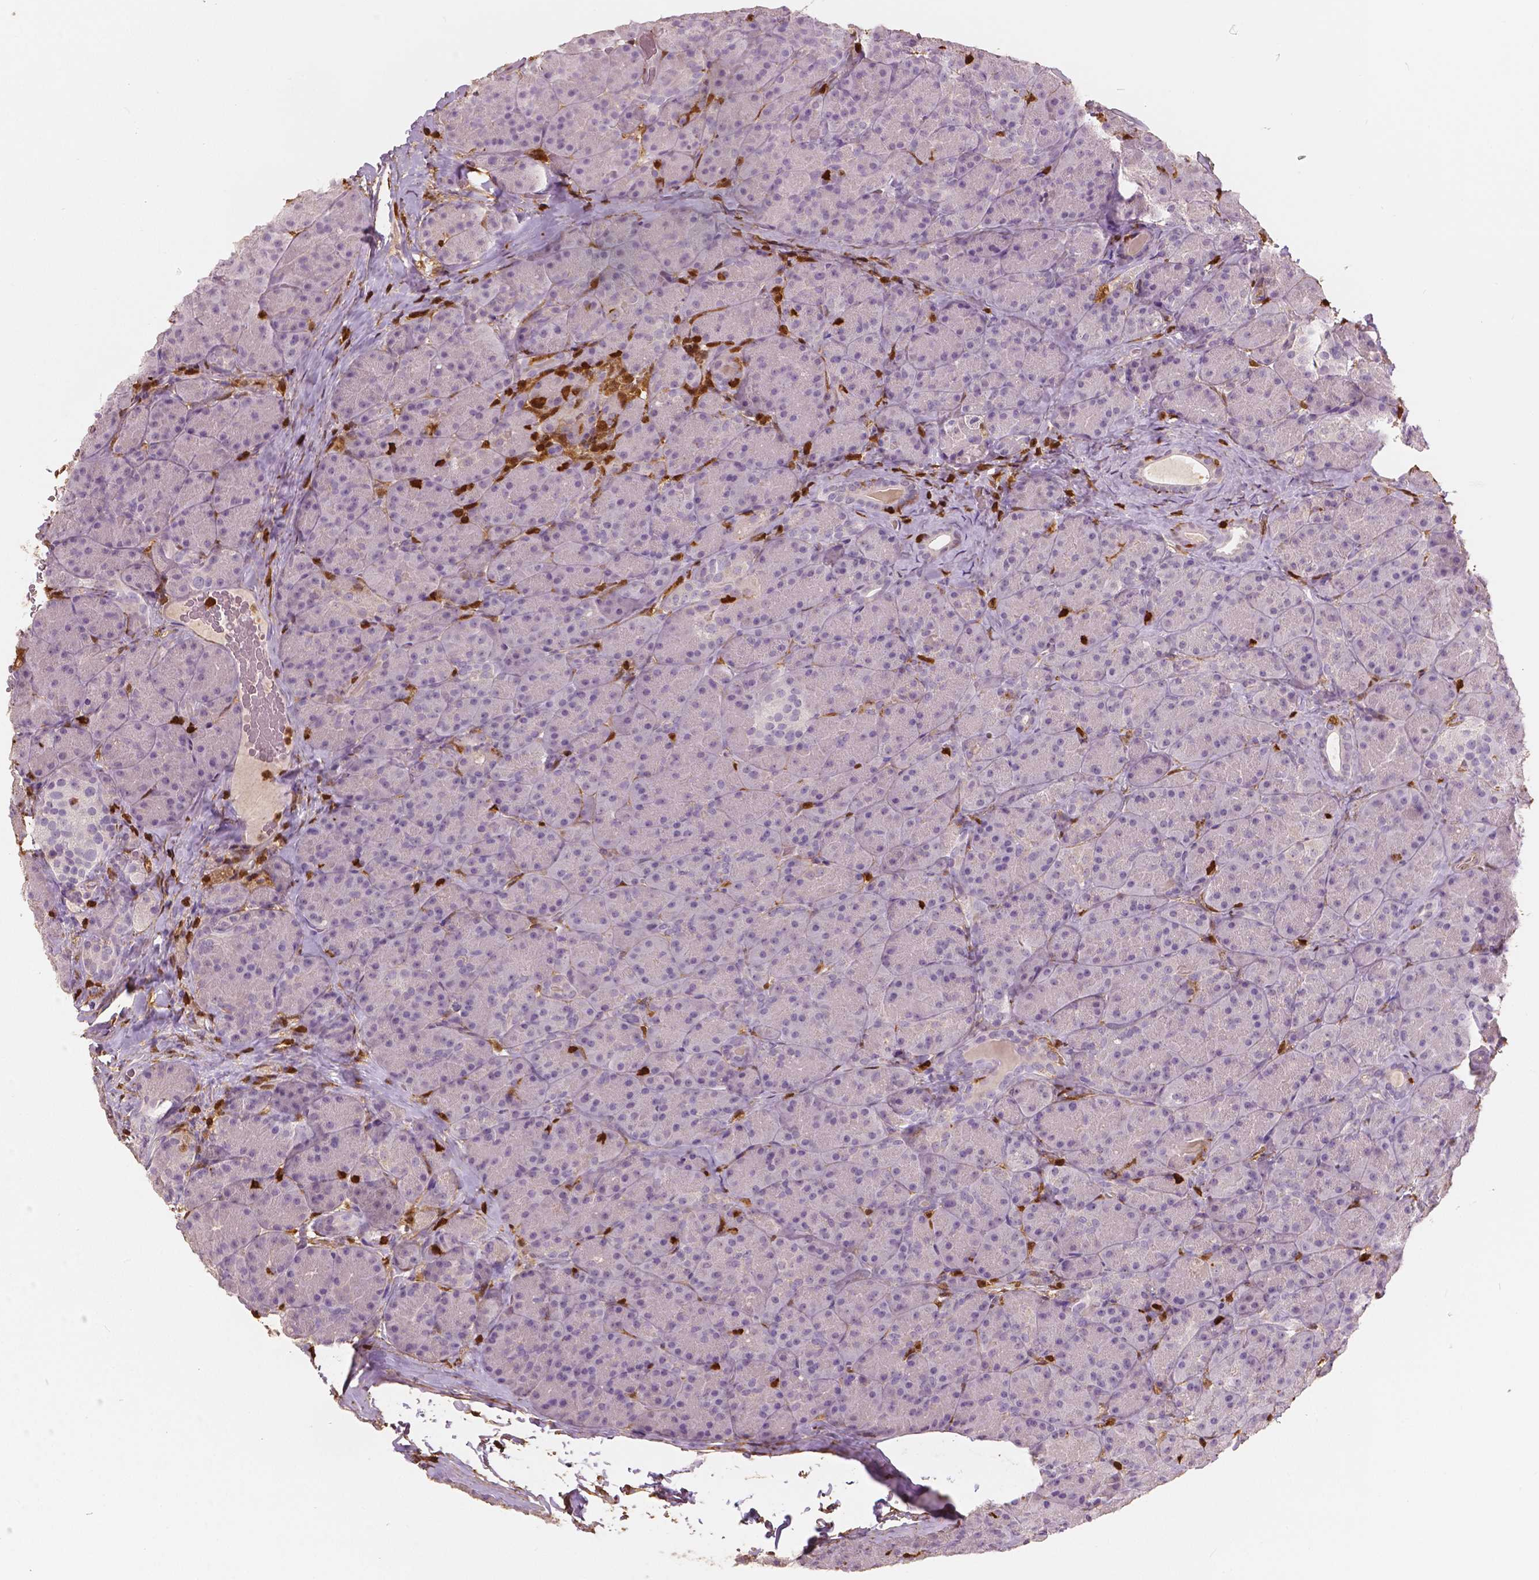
{"staining": {"intensity": "negative", "quantity": "none", "location": "none"}, "tissue": "pancreas", "cell_type": "Exocrine glandular cells", "image_type": "normal", "snomed": [{"axis": "morphology", "description": "Normal tissue, NOS"}, {"axis": "topography", "description": "Pancreas"}], "caption": "Exocrine glandular cells are negative for protein expression in unremarkable human pancreas. (DAB (3,3'-diaminobenzidine) IHC, high magnification).", "gene": "S100A4", "patient": {"sex": "male", "age": 57}}